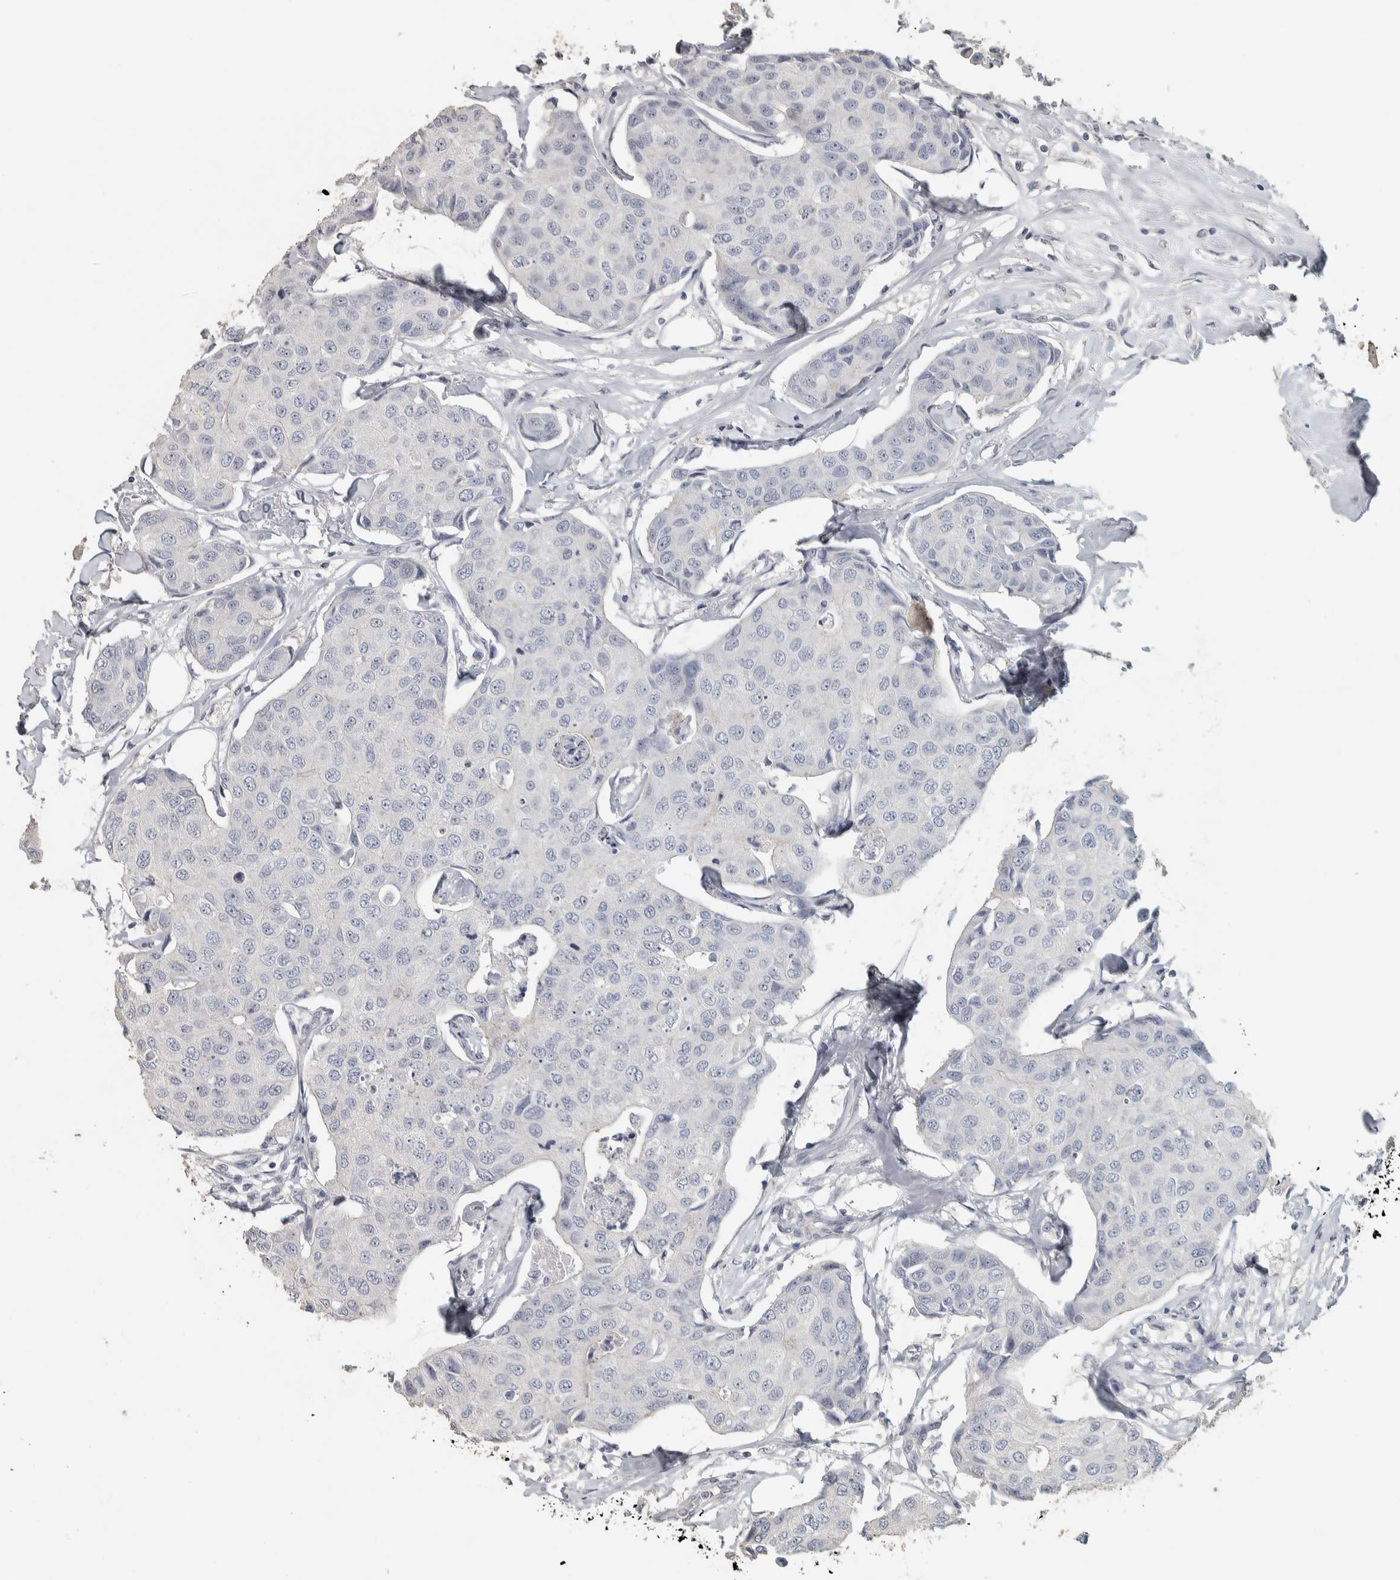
{"staining": {"intensity": "negative", "quantity": "none", "location": "none"}, "tissue": "breast cancer", "cell_type": "Tumor cells", "image_type": "cancer", "snomed": [{"axis": "morphology", "description": "Duct carcinoma"}, {"axis": "topography", "description": "Breast"}], "caption": "This is a image of immunohistochemistry (IHC) staining of breast cancer, which shows no positivity in tumor cells. (IHC, brightfield microscopy, high magnification).", "gene": "DCAF10", "patient": {"sex": "female", "age": 80}}